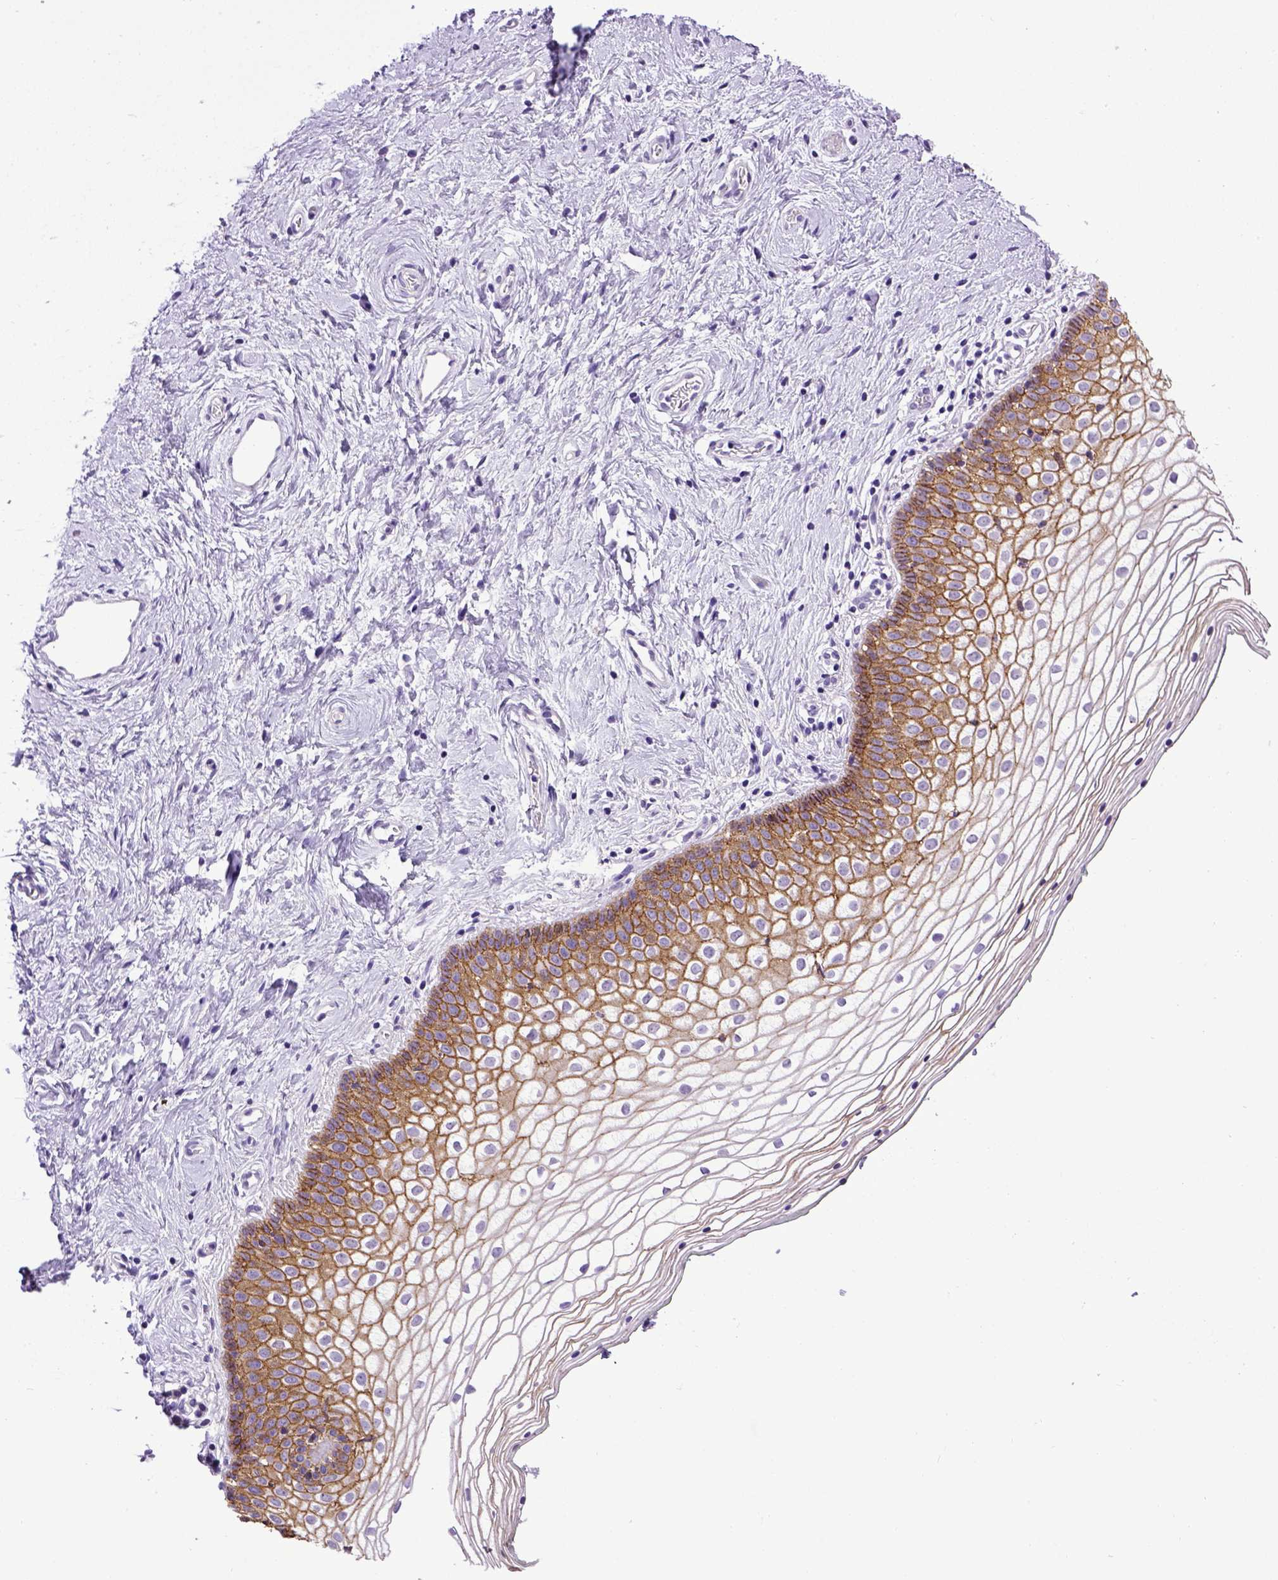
{"staining": {"intensity": "moderate", "quantity": "25%-75%", "location": "cytoplasmic/membranous"}, "tissue": "vagina", "cell_type": "Squamous epithelial cells", "image_type": "normal", "snomed": [{"axis": "morphology", "description": "Normal tissue, NOS"}, {"axis": "topography", "description": "Vagina"}], "caption": "Protein staining exhibits moderate cytoplasmic/membranous expression in about 25%-75% of squamous epithelial cells in benign vagina. The staining was performed using DAB, with brown indicating positive protein expression. Nuclei are stained blue with hematoxylin.", "gene": "CDH1", "patient": {"sex": "female", "age": 36}}